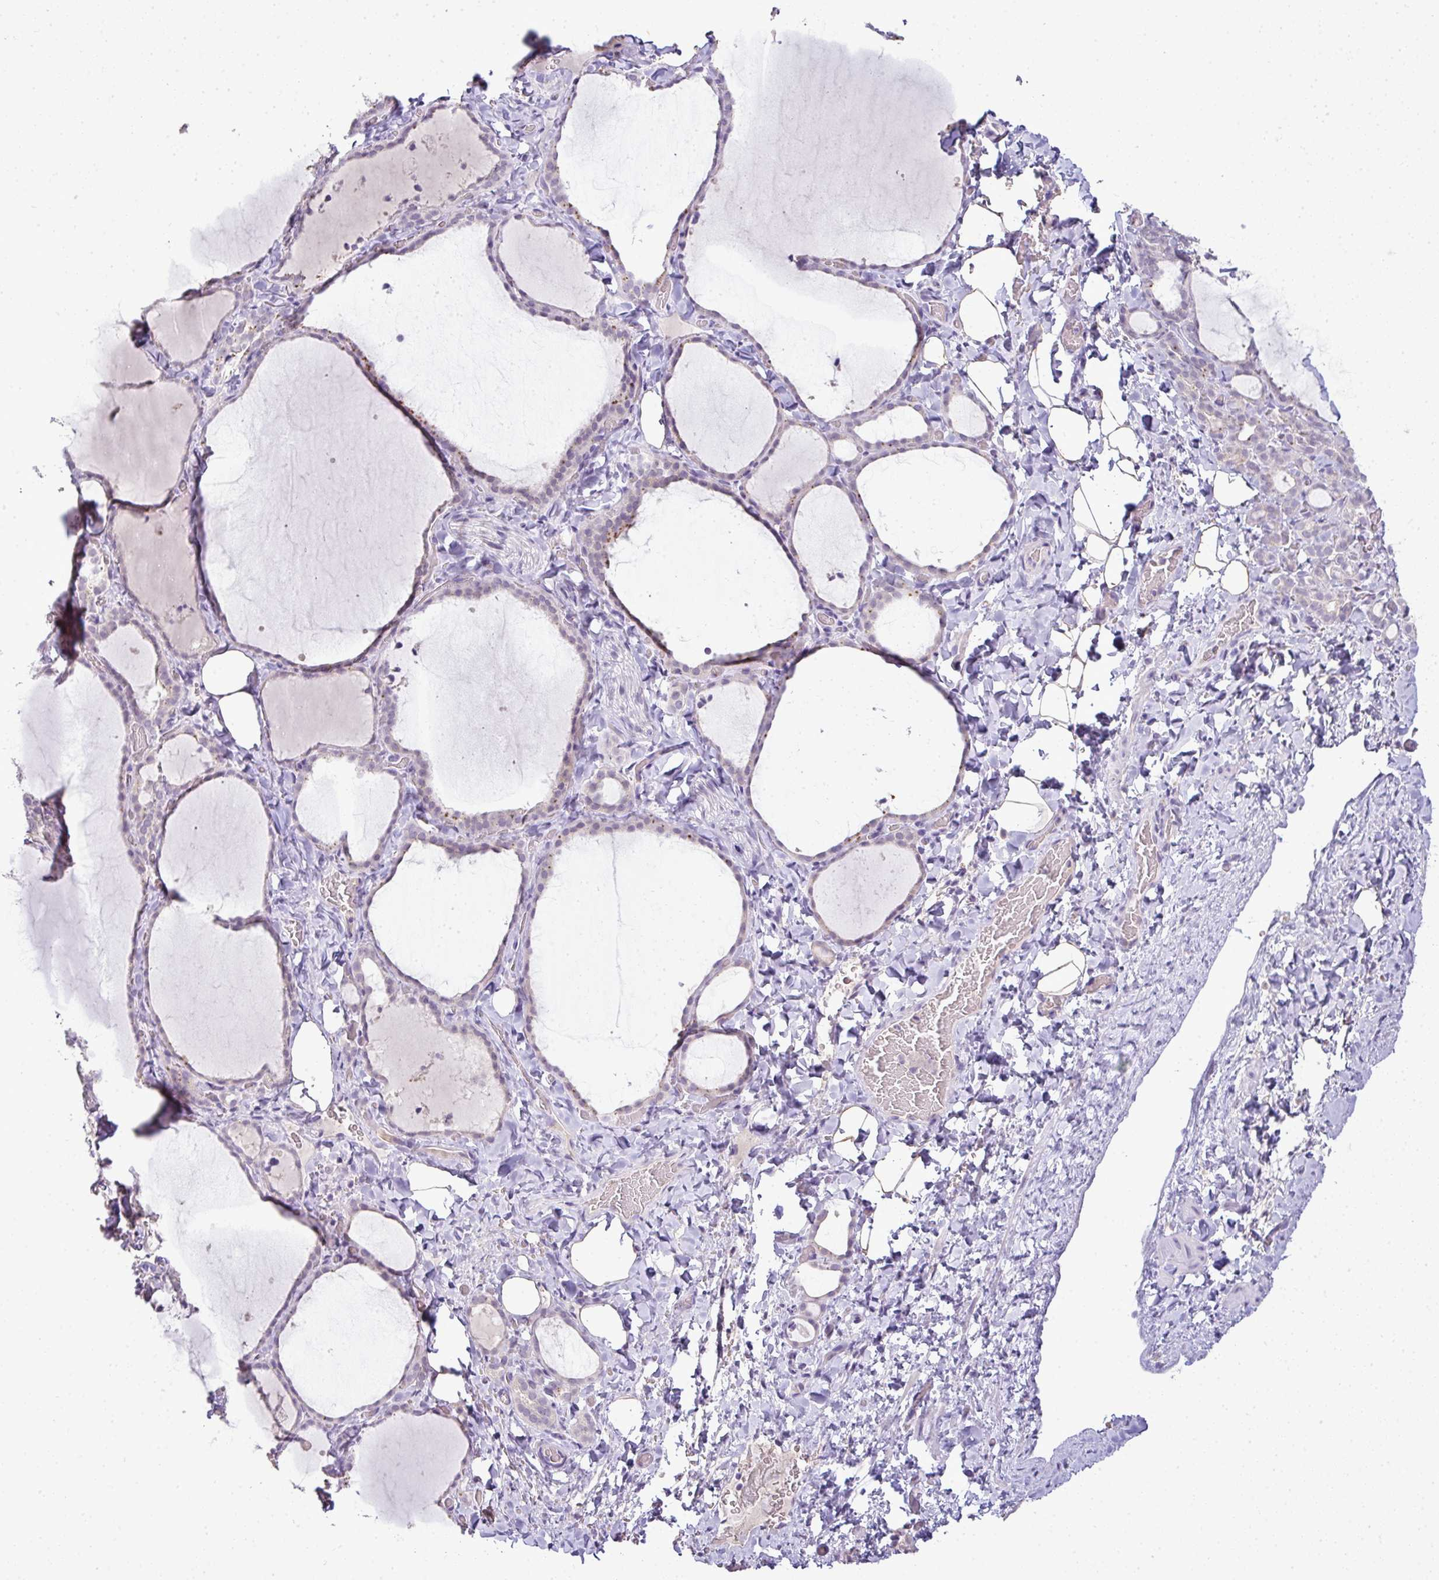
{"staining": {"intensity": "weak", "quantity": "<25%", "location": "cytoplasmic/membranous"}, "tissue": "thyroid gland", "cell_type": "Glandular cells", "image_type": "normal", "snomed": [{"axis": "morphology", "description": "Normal tissue, NOS"}, {"axis": "topography", "description": "Thyroid gland"}], "caption": "An immunohistochemistry (IHC) micrograph of normal thyroid gland is shown. There is no staining in glandular cells of thyroid gland. Brightfield microscopy of immunohistochemistry stained with DAB (brown) and hematoxylin (blue), captured at high magnification.", "gene": "CMPK1", "patient": {"sex": "female", "age": 22}}